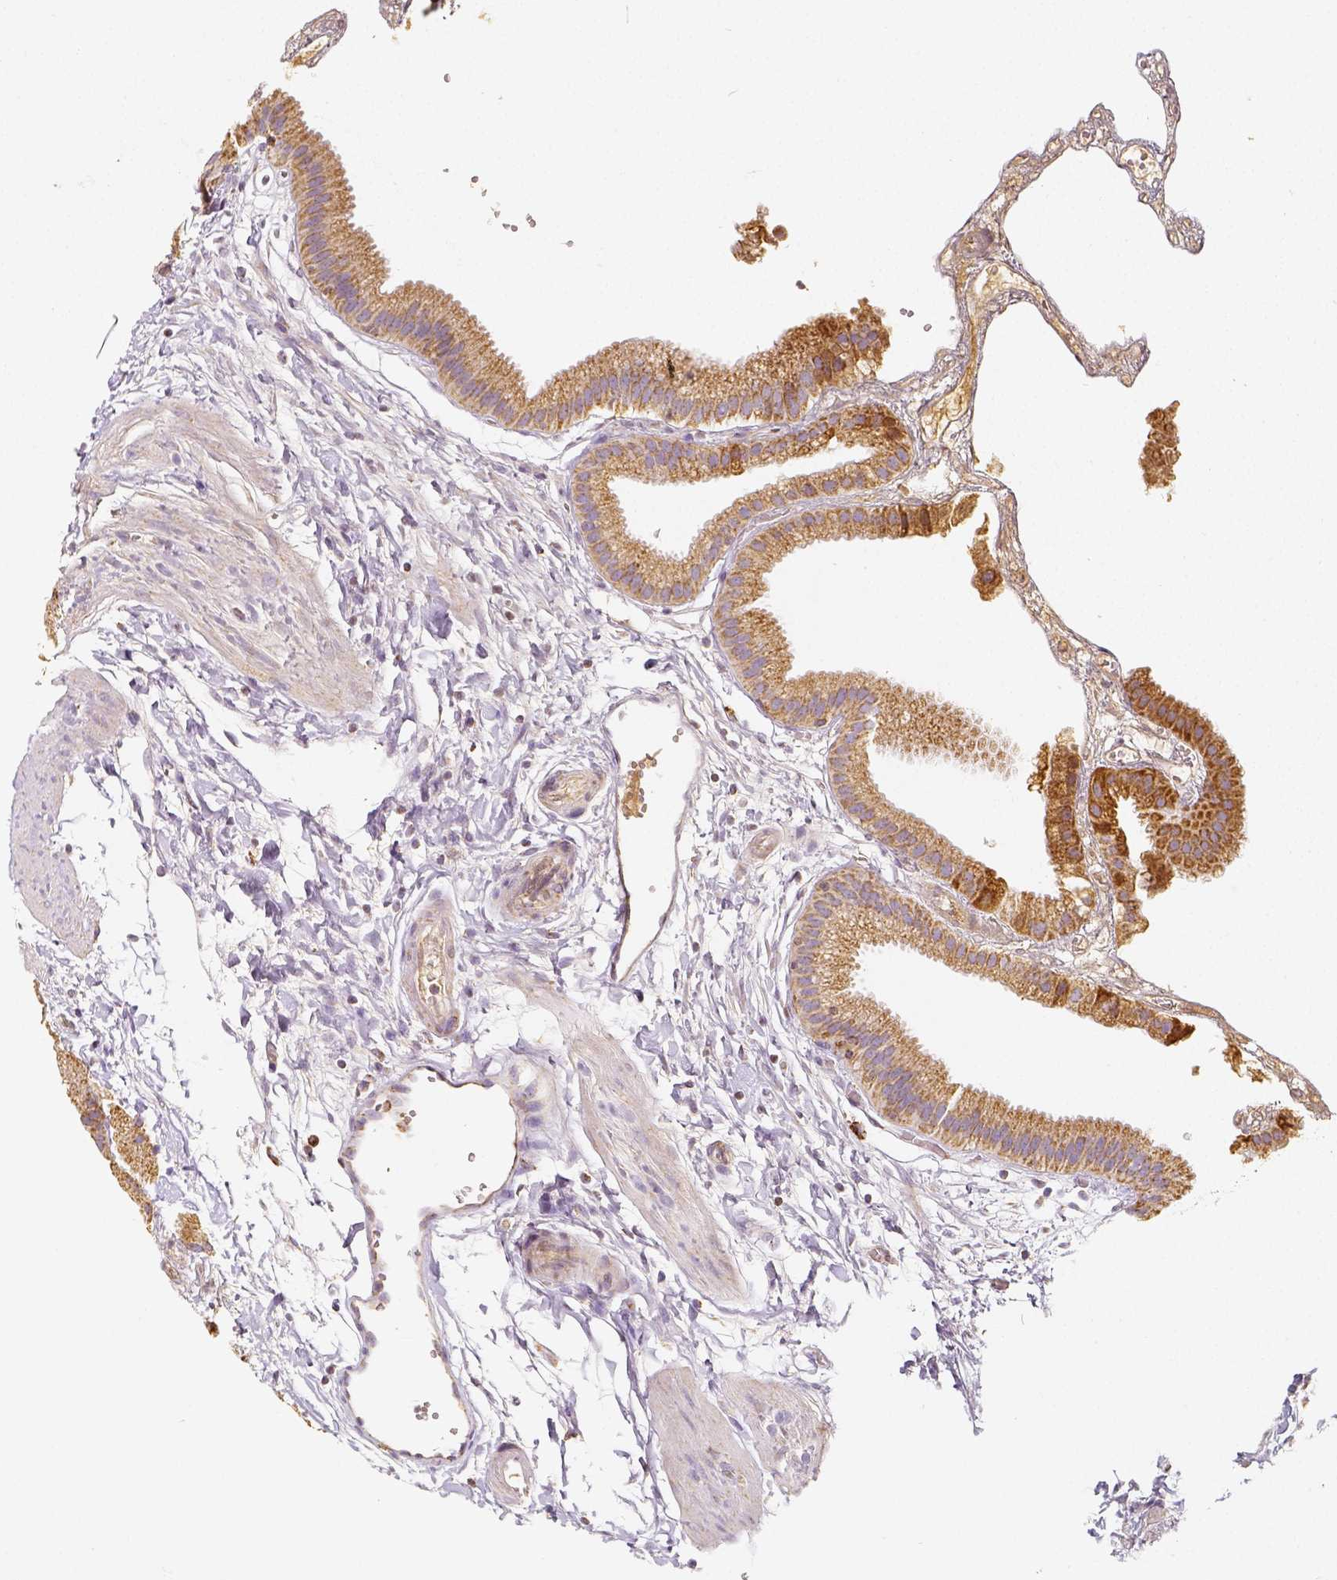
{"staining": {"intensity": "moderate", "quantity": "<25%", "location": "cytoplasmic/membranous"}, "tissue": "gallbladder", "cell_type": "Glandular cells", "image_type": "normal", "snomed": [{"axis": "morphology", "description": "Normal tissue, NOS"}, {"axis": "topography", "description": "Gallbladder"}], "caption": "Brown immunohistochemical staining in benign human gallbladder exhibits moderate cytoplasmic/membranous positivity in approximately <25% of glandular cells.", "gene": "PGAM5", "patient": {"sex": "female", "age": 63}}